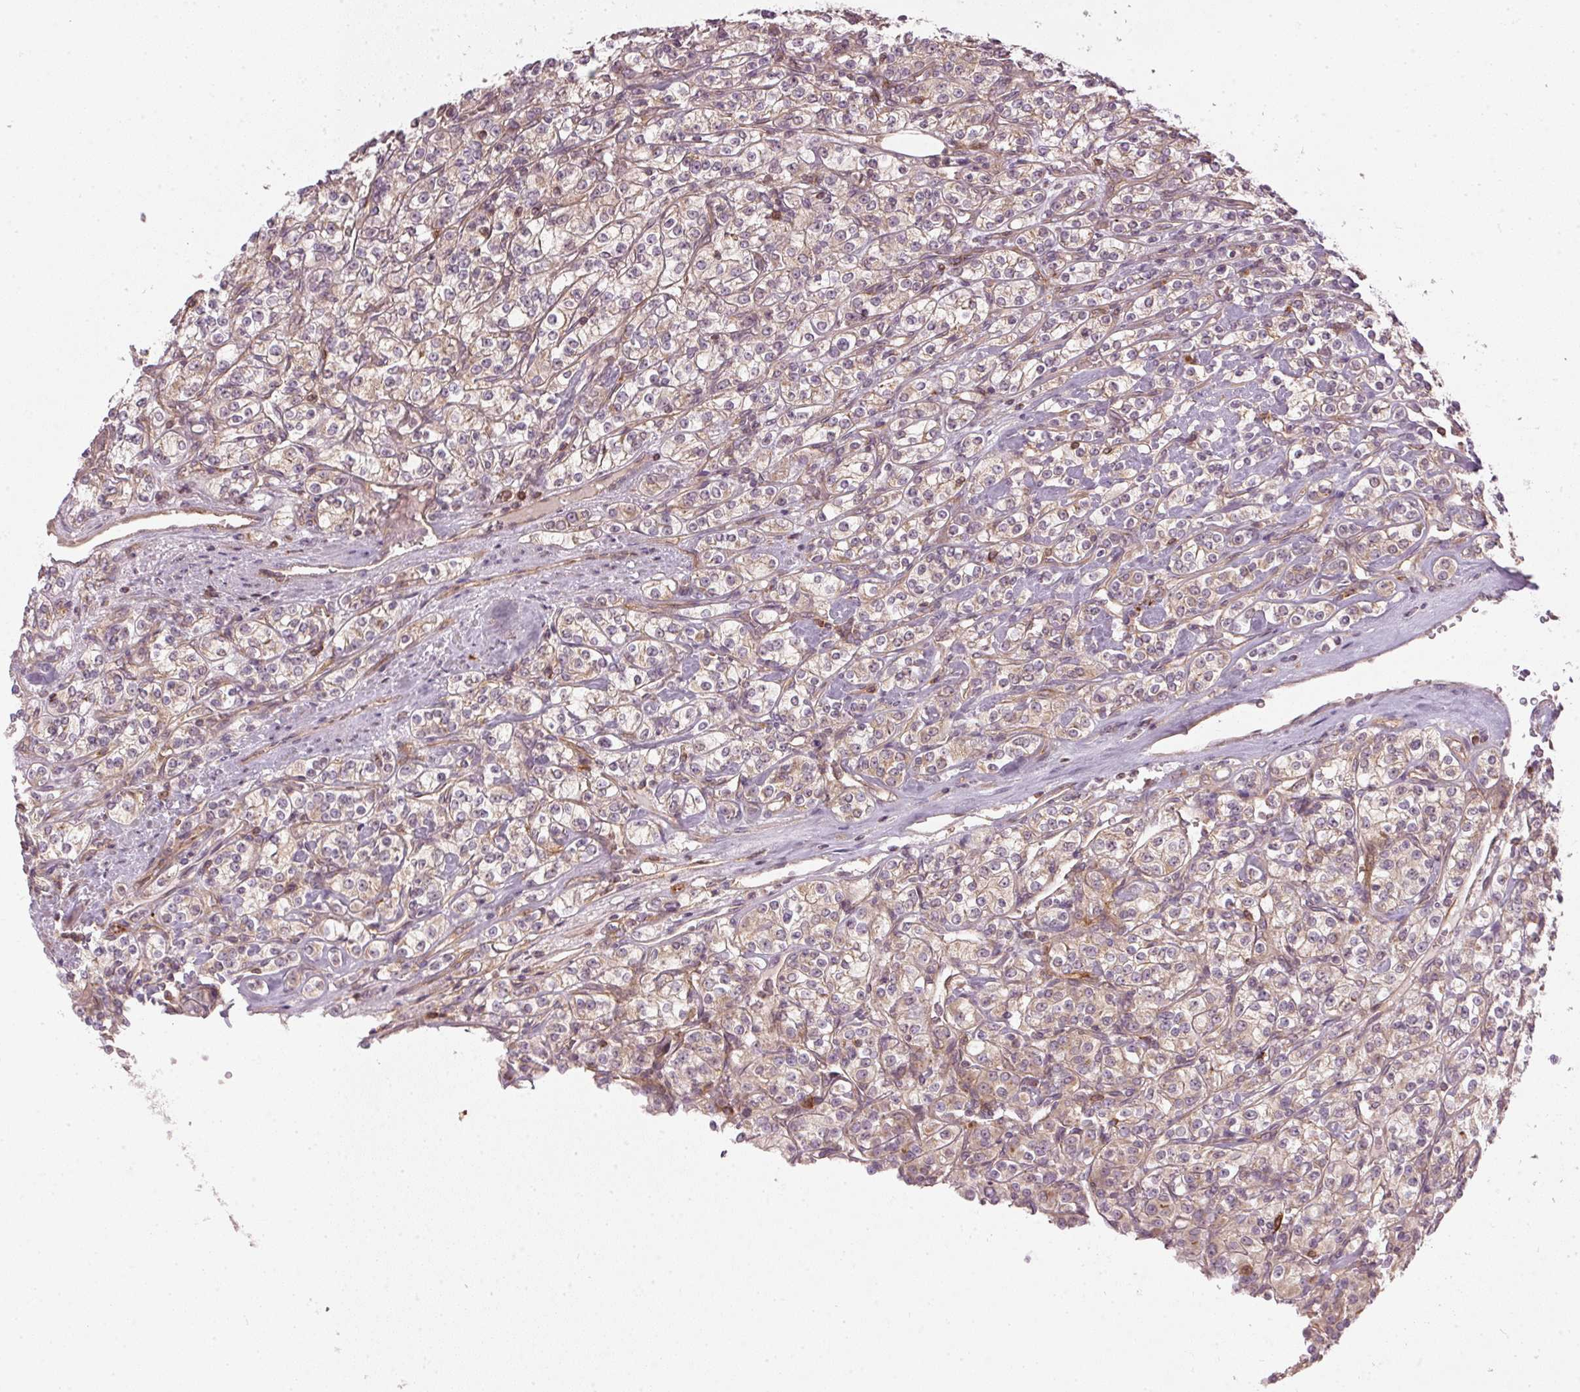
{"staining": {"intensity": "weak", "quantity": ">75%", "location": "cytoplasmic/membranous"}, "tissue": "renal cancer", "cell_type": "Tumor cells", "image_type": "cancer", "snomed": [{"axis": "morphology", "description": "Adenocarcinoma, NOS"}, {"axis": "topography", "description": "Kidney"}], "caption": "Immunohistochemical staining of human renal cancer (adenocarcinoma) exhibits weak cytoplasmic/membranous protein positivity in about >75% of tumor cells.", "gene": "NADK2", "patient": {"sex": "male", "age": 77}}